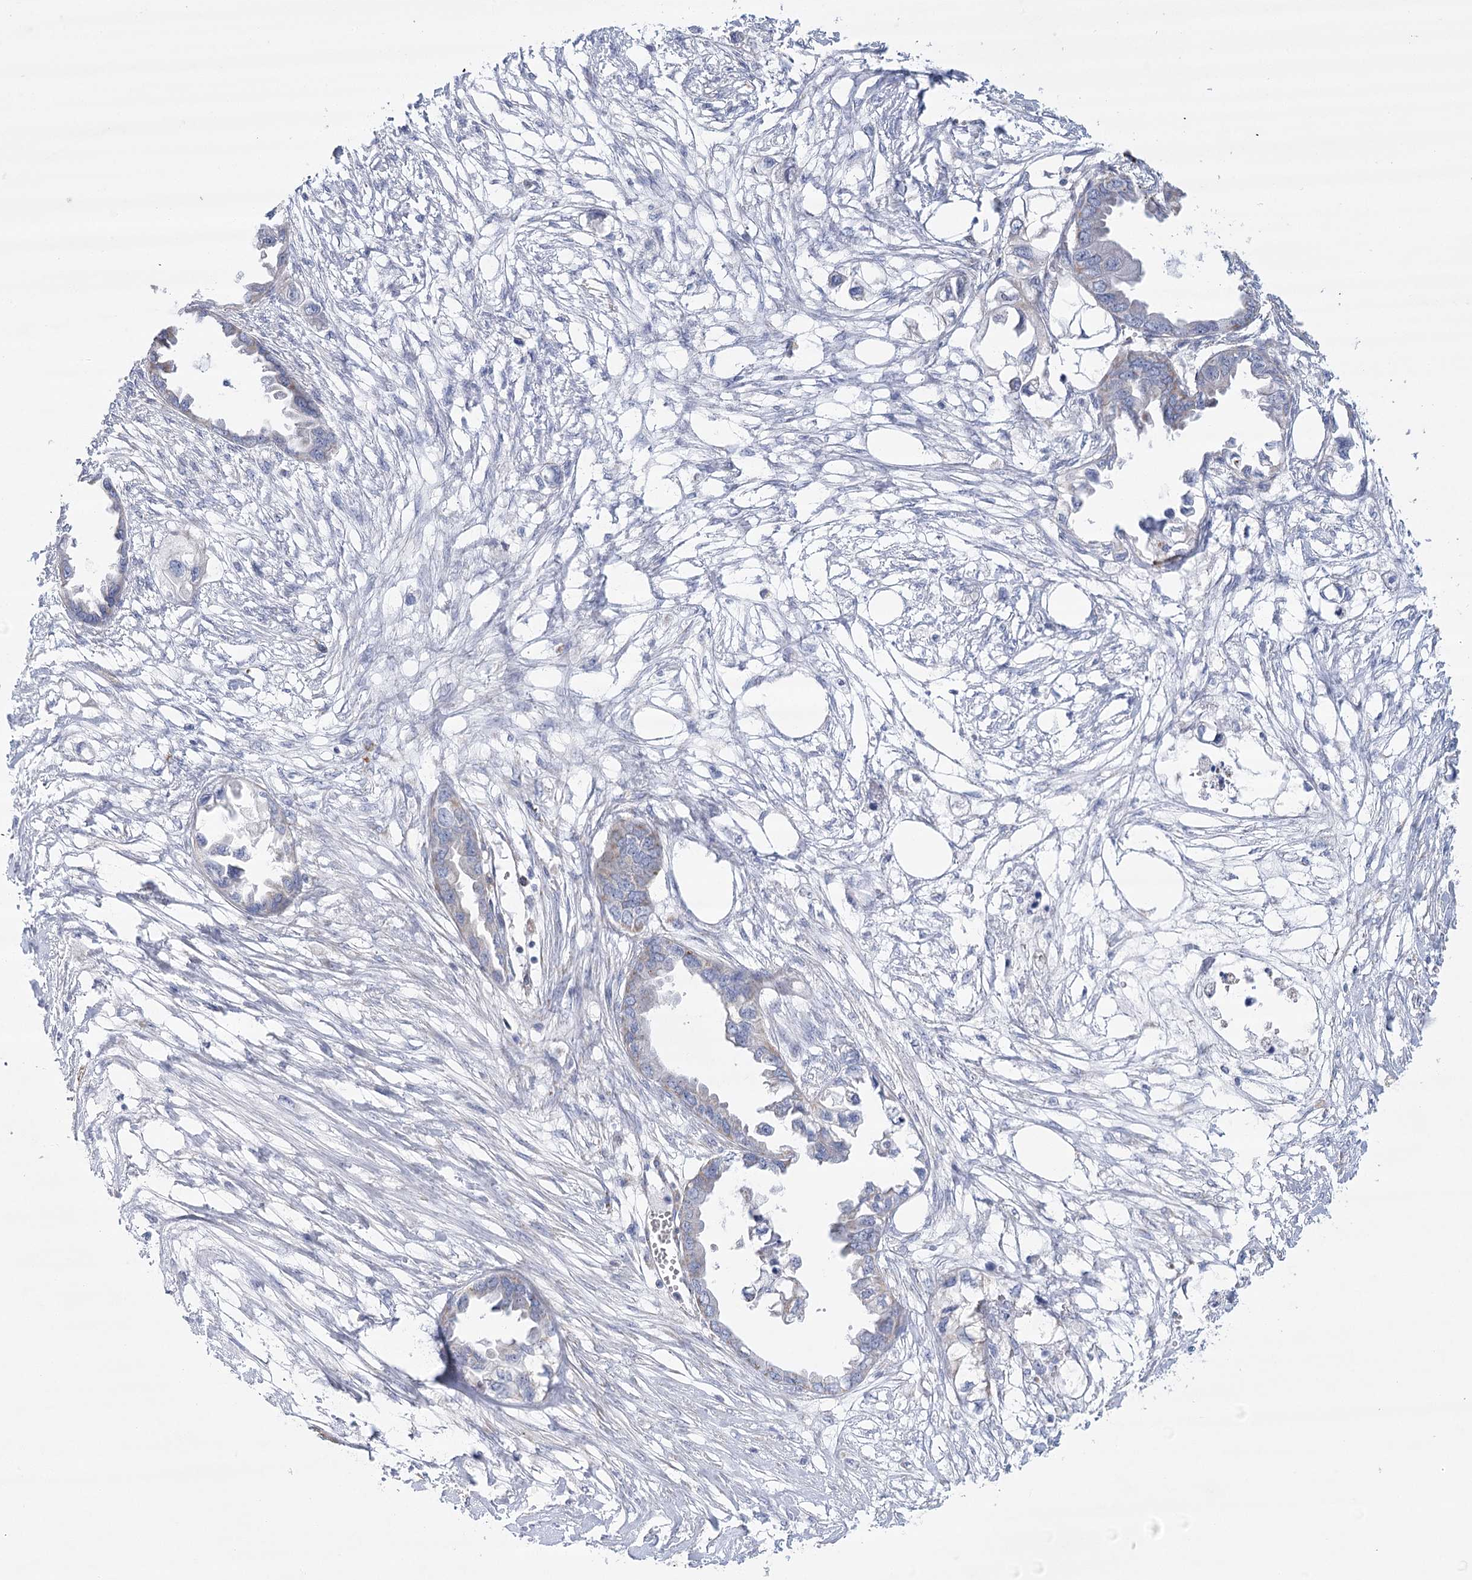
{"staining": {"intensity": "negative", "quantity": "none", "location": "none"}, "tissue": "endometrial cancer", "cell_type": "Tumor cells", "image_type": "cancer", "snomed": [{"axis": "morphology", "description": "Adenocarcinoma, NOS"}, {"axis": "morphology", "description": "Adenocarcinoma, metastatic, NOS"}, {"axis": "topography", "description": "Adipose tissue"}, {"axis": "topography", "description": "Endometrium"}], "caption": "Immunohistochemistry (IHC) of human endometrial adenocarcinoma demonstrates no staining in tumor cells.", "gene": "SNX7", "patient": {"sex": "female", "age": 67}}